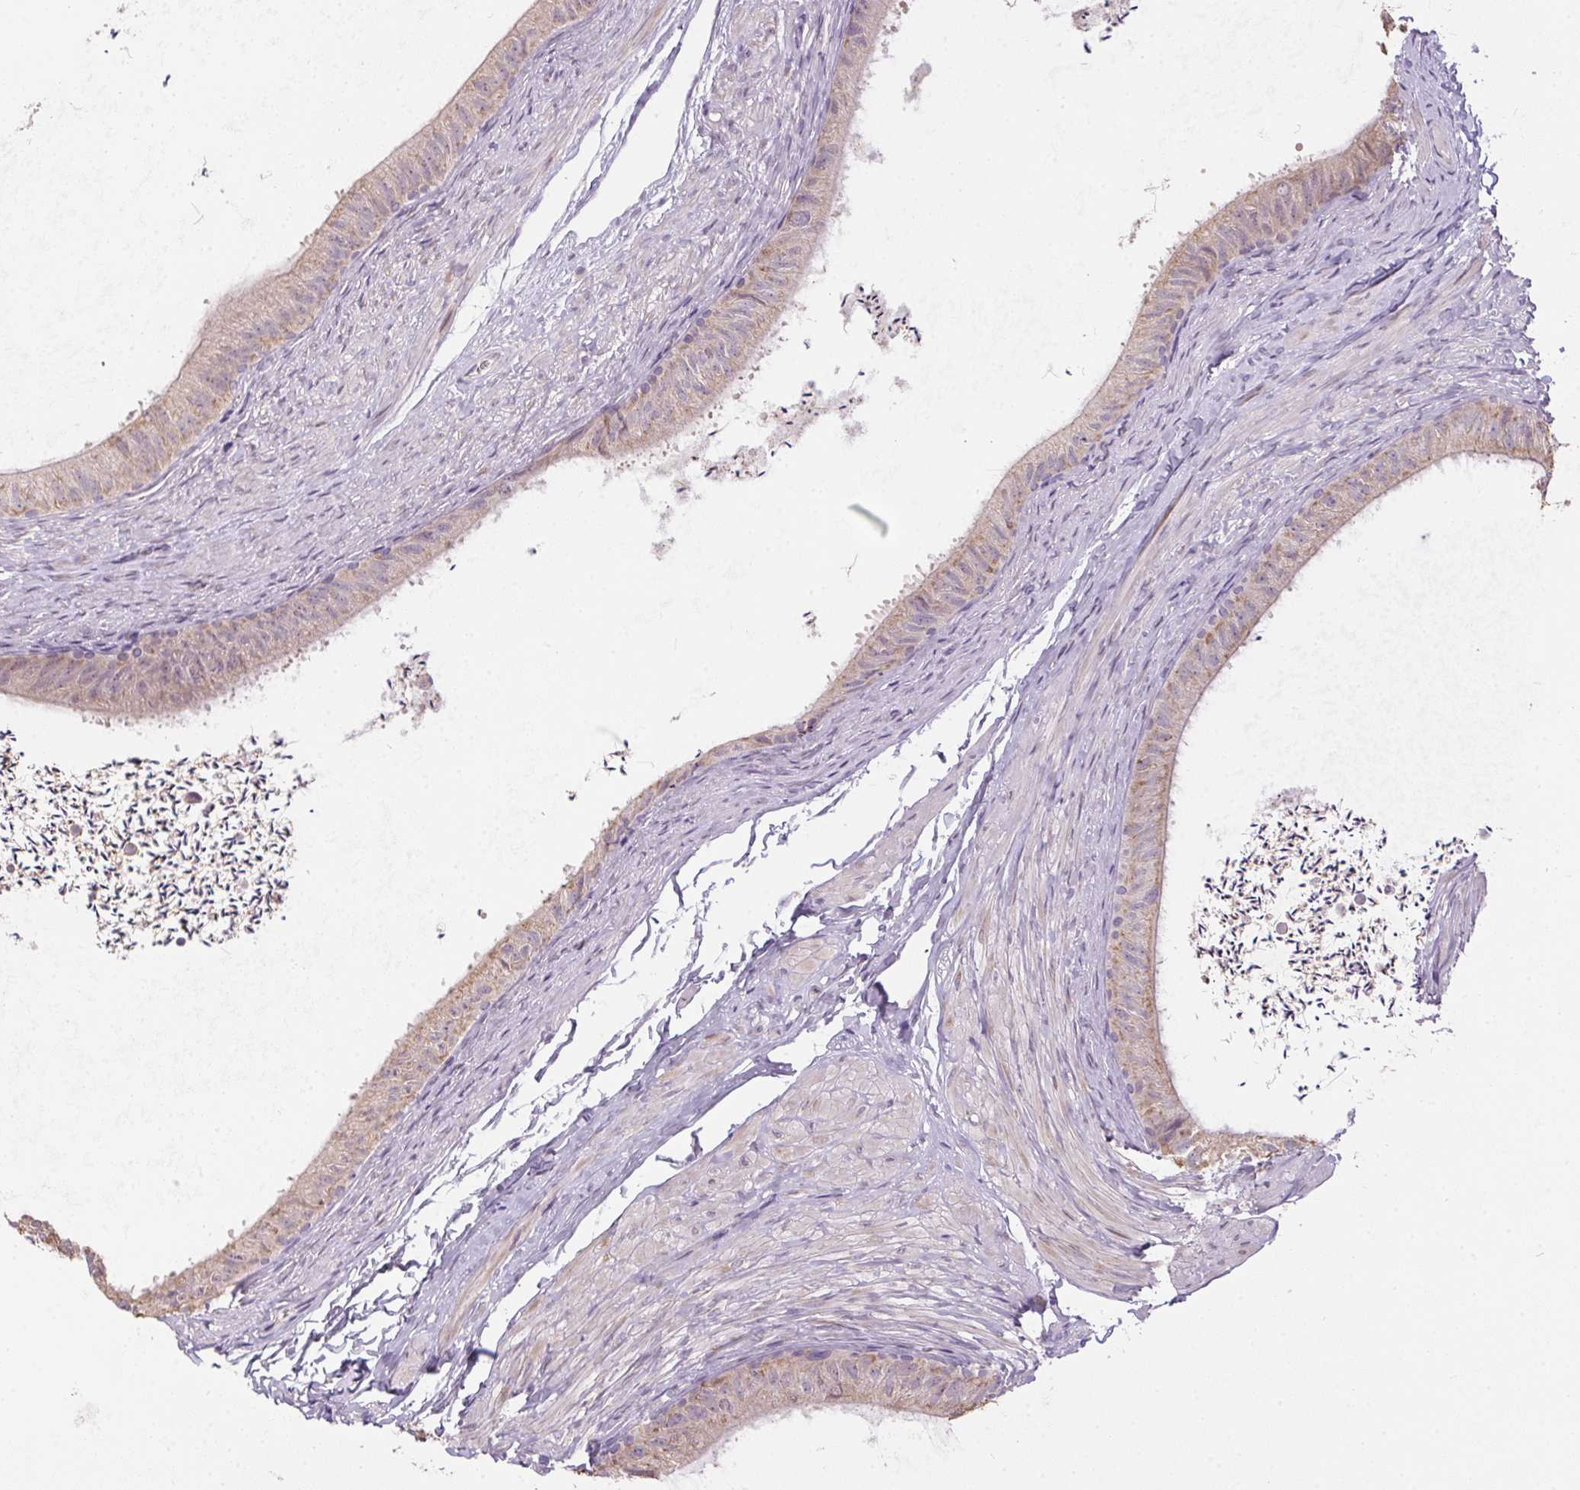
{"staining": {"intensity": "weak", "quantity": "<25%", "location": "cytoplasmic/membranous"}, "tissue": "epididymis", "cell_type": "Glandular cells", "image_type": "normal", "snomed": [{"axis": "morphology", "description": "Normal tissue, NOS"}, {"axis": "topography", "description": "Epididymis, spermatic cord, NOS"}, {"axis": "topography", "description": "Epididymis"}, {"axis": "topography", "description": "Peripheral nerve tissue"}], "caption": "An image of human epididymis is negative for staining in glandular cells. (DAB IHC visualized using brightfield microscopy, high magnification).", "gene": "SPACA9", "patient": {"sex": "male", "age": 29}}